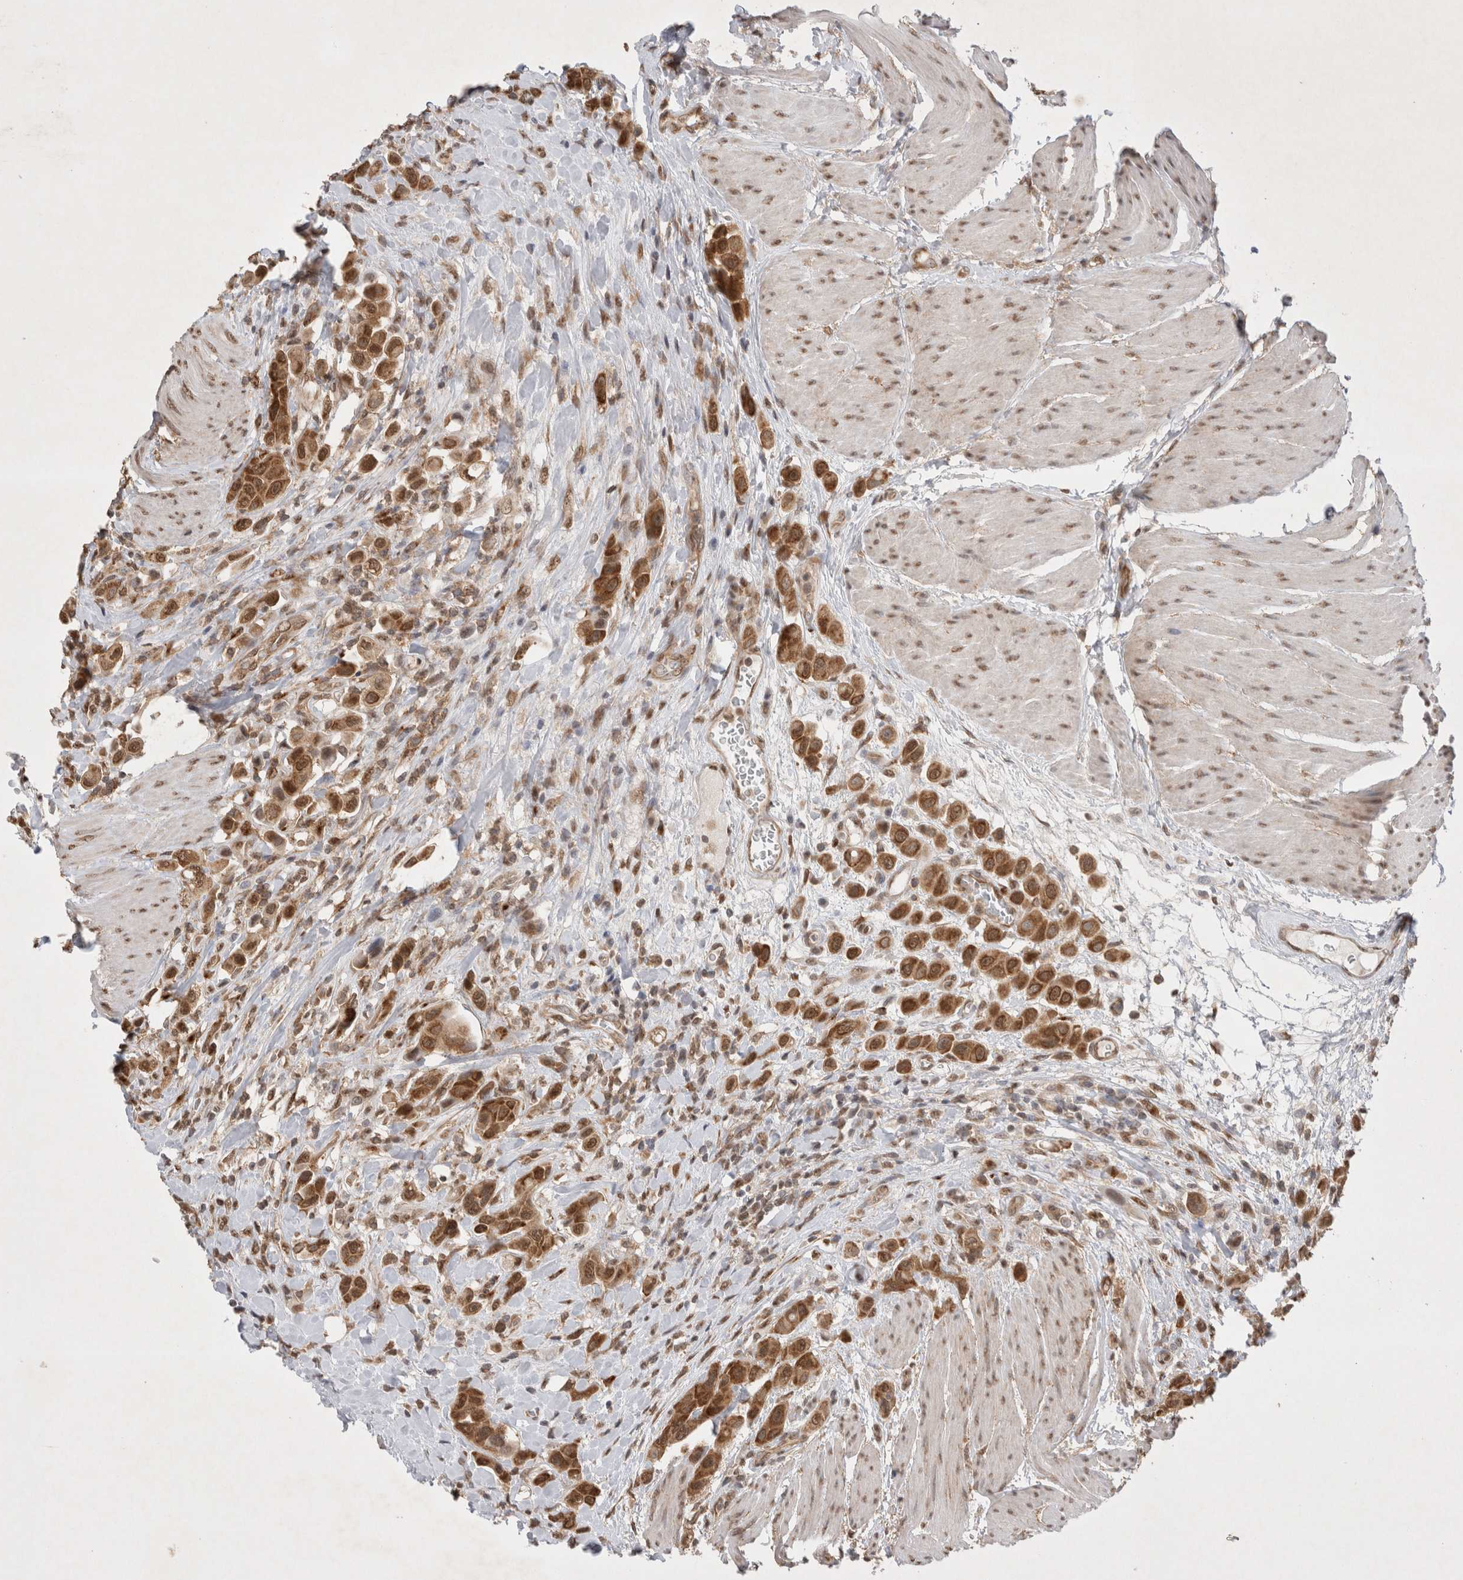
{"staining": {"intensity": "strong", "quantity": ">75%", "location": "cytoplasmic/membranous,nuclear"}, "tissue": "urothelial cancer", "cell_type": "Tumor cells", "image_type": "cancer", "snomed": [{"axis": "morphology", "description": "Urothelial carcinoma, High grade"}, {"axis": "topography", "description": "Urinary bladder"}], "caption": "There is high levels of strong cytoplasmic/membranous and nuclear positivity in tumor cells of high-grade urothelial carcinoma, as demonstrated by immunohistochemical staining (brown color).", "gene": "WIPF2", "patient": {"sex": "male", "age": 50}}